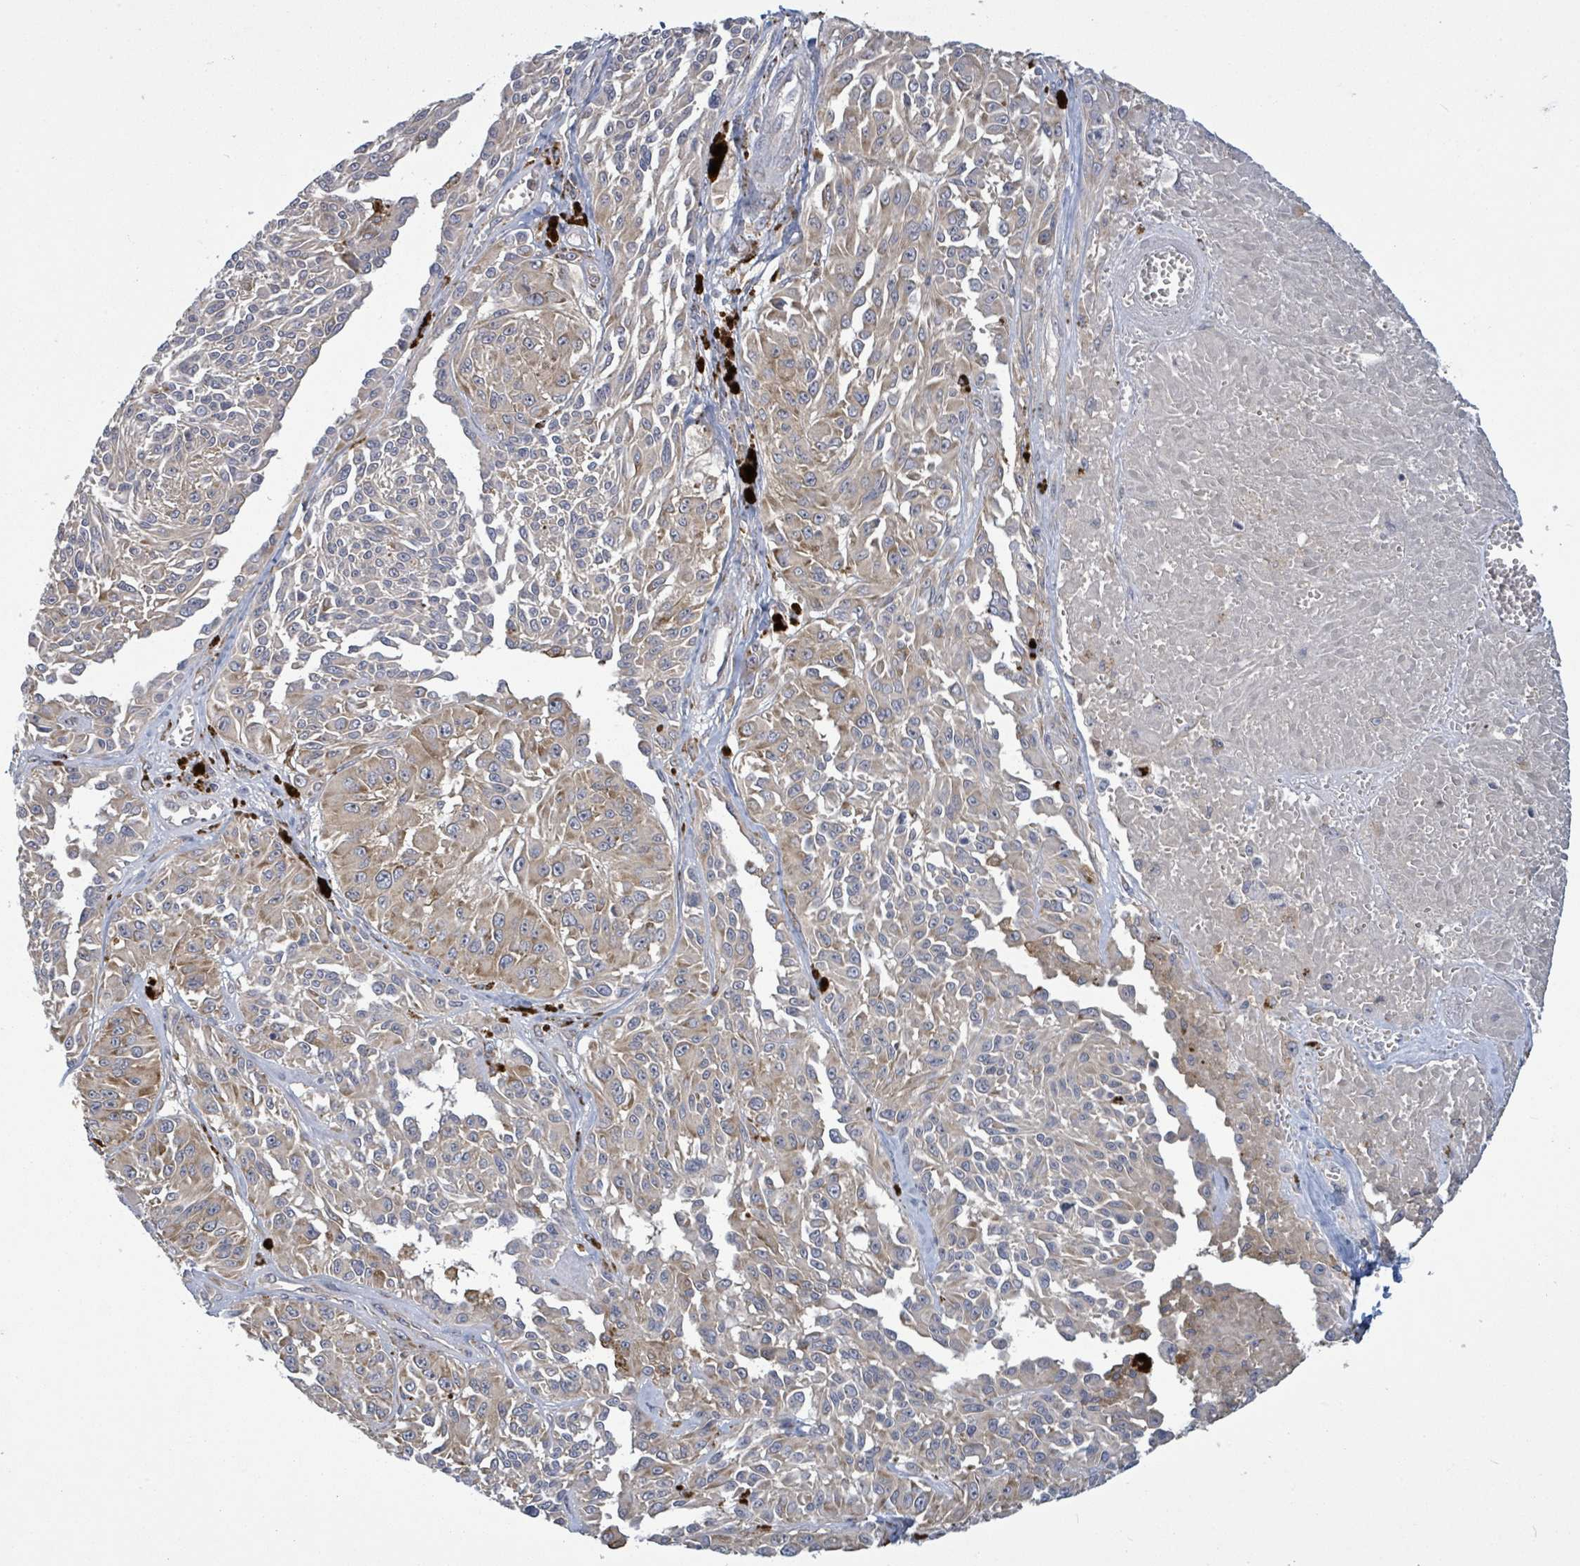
{"staining": {"intensity": "weak", "quantity": "<25%", "location": "cytoplasmic/membranous"}, "tissue": "melanoma", "cell_type": "Tumor cells", "image_type": "cancer", "snomed": [{"axis": "morphology", "description": "Malignant melanoma, NOS"}, {"axis": "topography", "description": "Skin"}], "caption": "Malignant melanoma was stained to show a protein in brown. There is no significant staining in tumor cells.", "gene": "SERPINE3", "patient": {"sex": "male", "age": 94}}